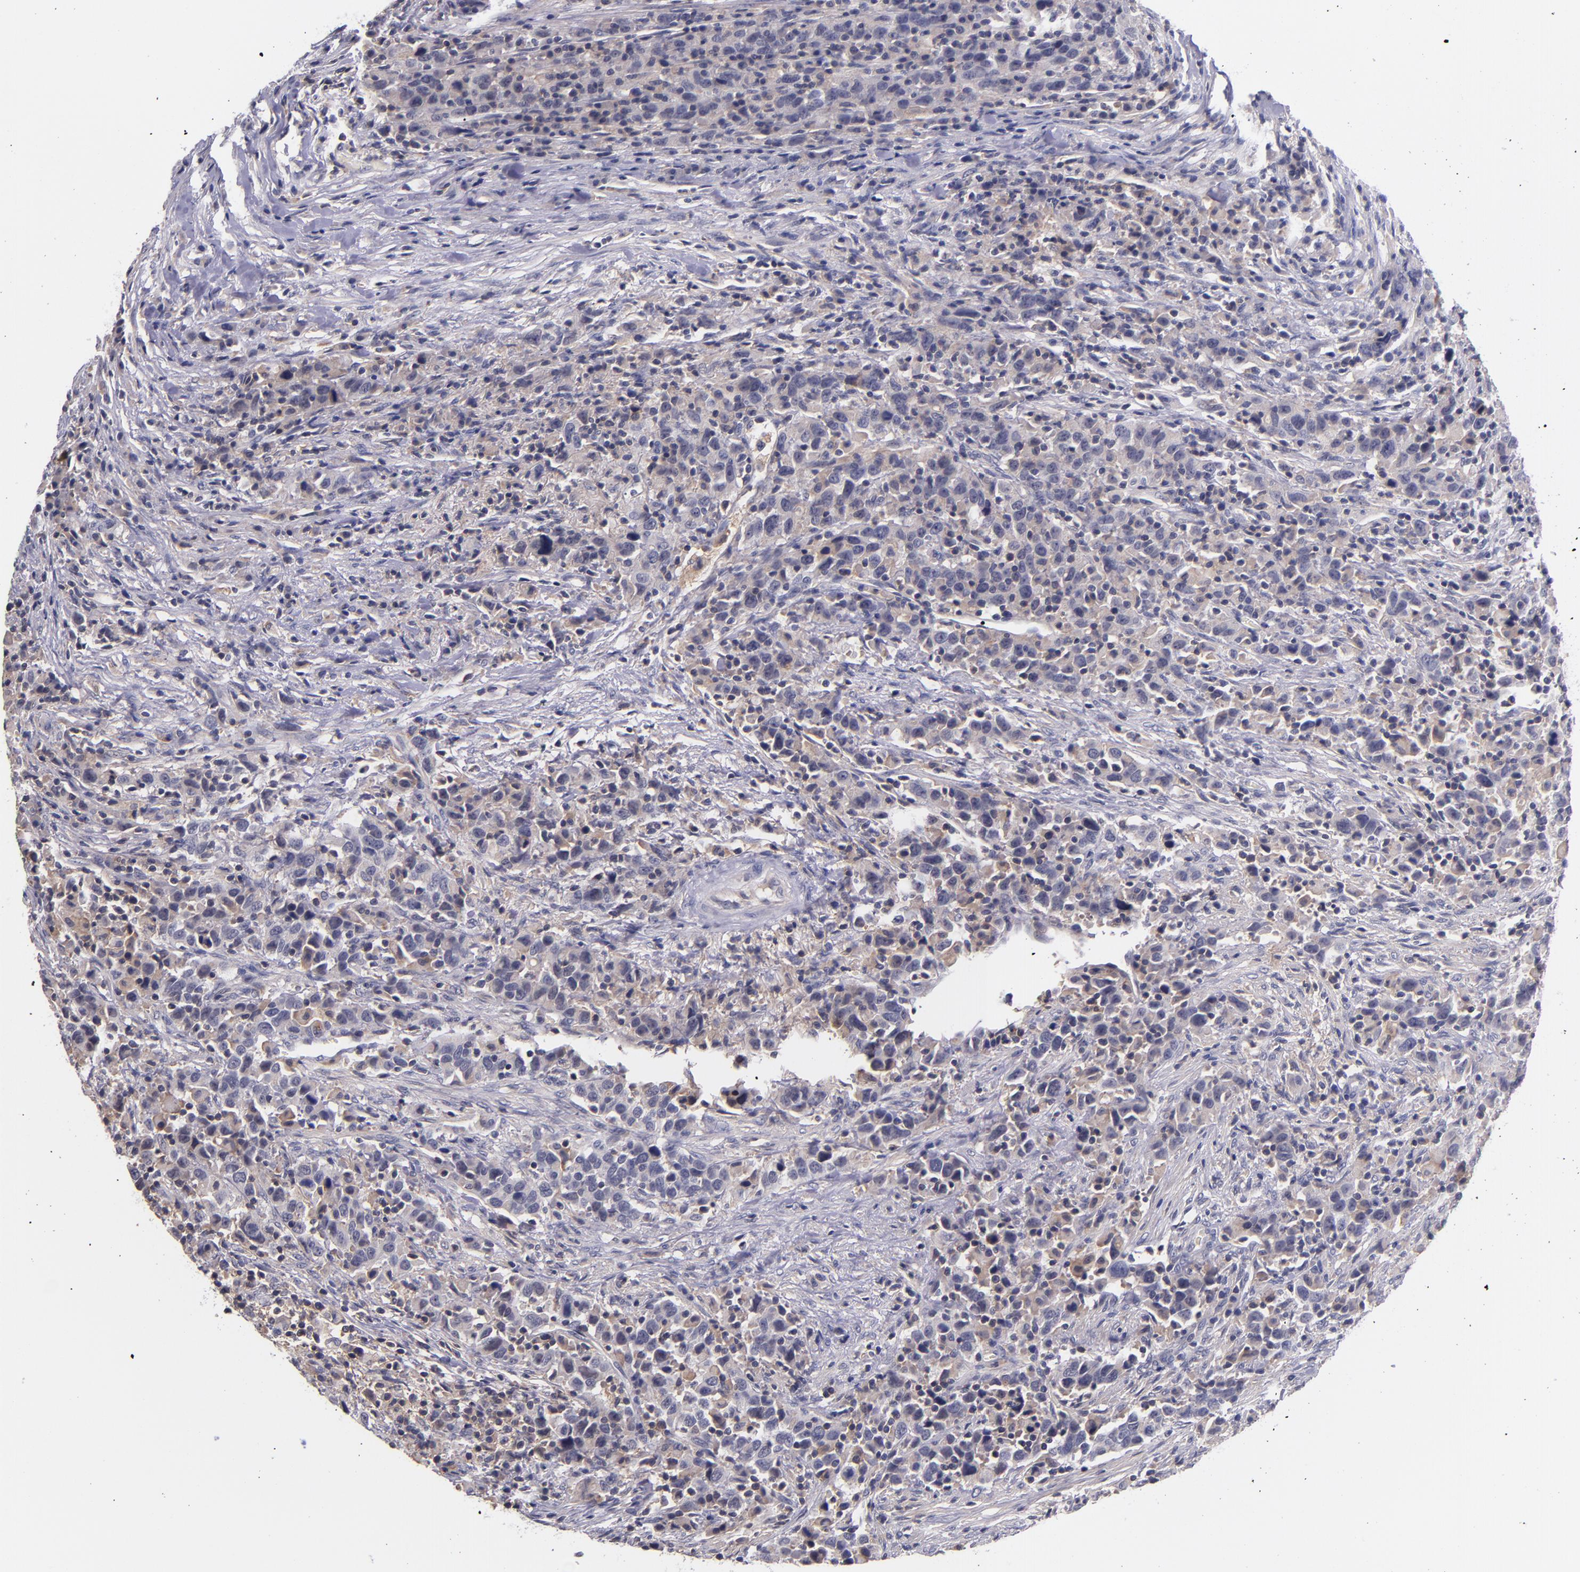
{"staining": {"intensity": "weak", "quantity": ">75%", "location": "cytoplasmic/membranous"}, "tissue": "urothelial cancer", "cell_type": "Tumor cells", "image_type": "cancer", "snomed": [{"axis": "morphology", "description": "Urothelial carcinoma, High grade"}, {"axis": "topography", "description": "Urinary bladder"}], "caption": "IHC (DAB) staining of urothelial cancer demonstrates weak cytoplasmic/membranous protein expression in approximately >75% of tumor cells. The staining is performed using DAB (3,3'-diaminobenzidine) brown chromogen to label protein expression. The nuclei are counter-stained blue using hematoxylin.", "gene": "RBP4", "patient": {"sex": "male", "age": 61}}